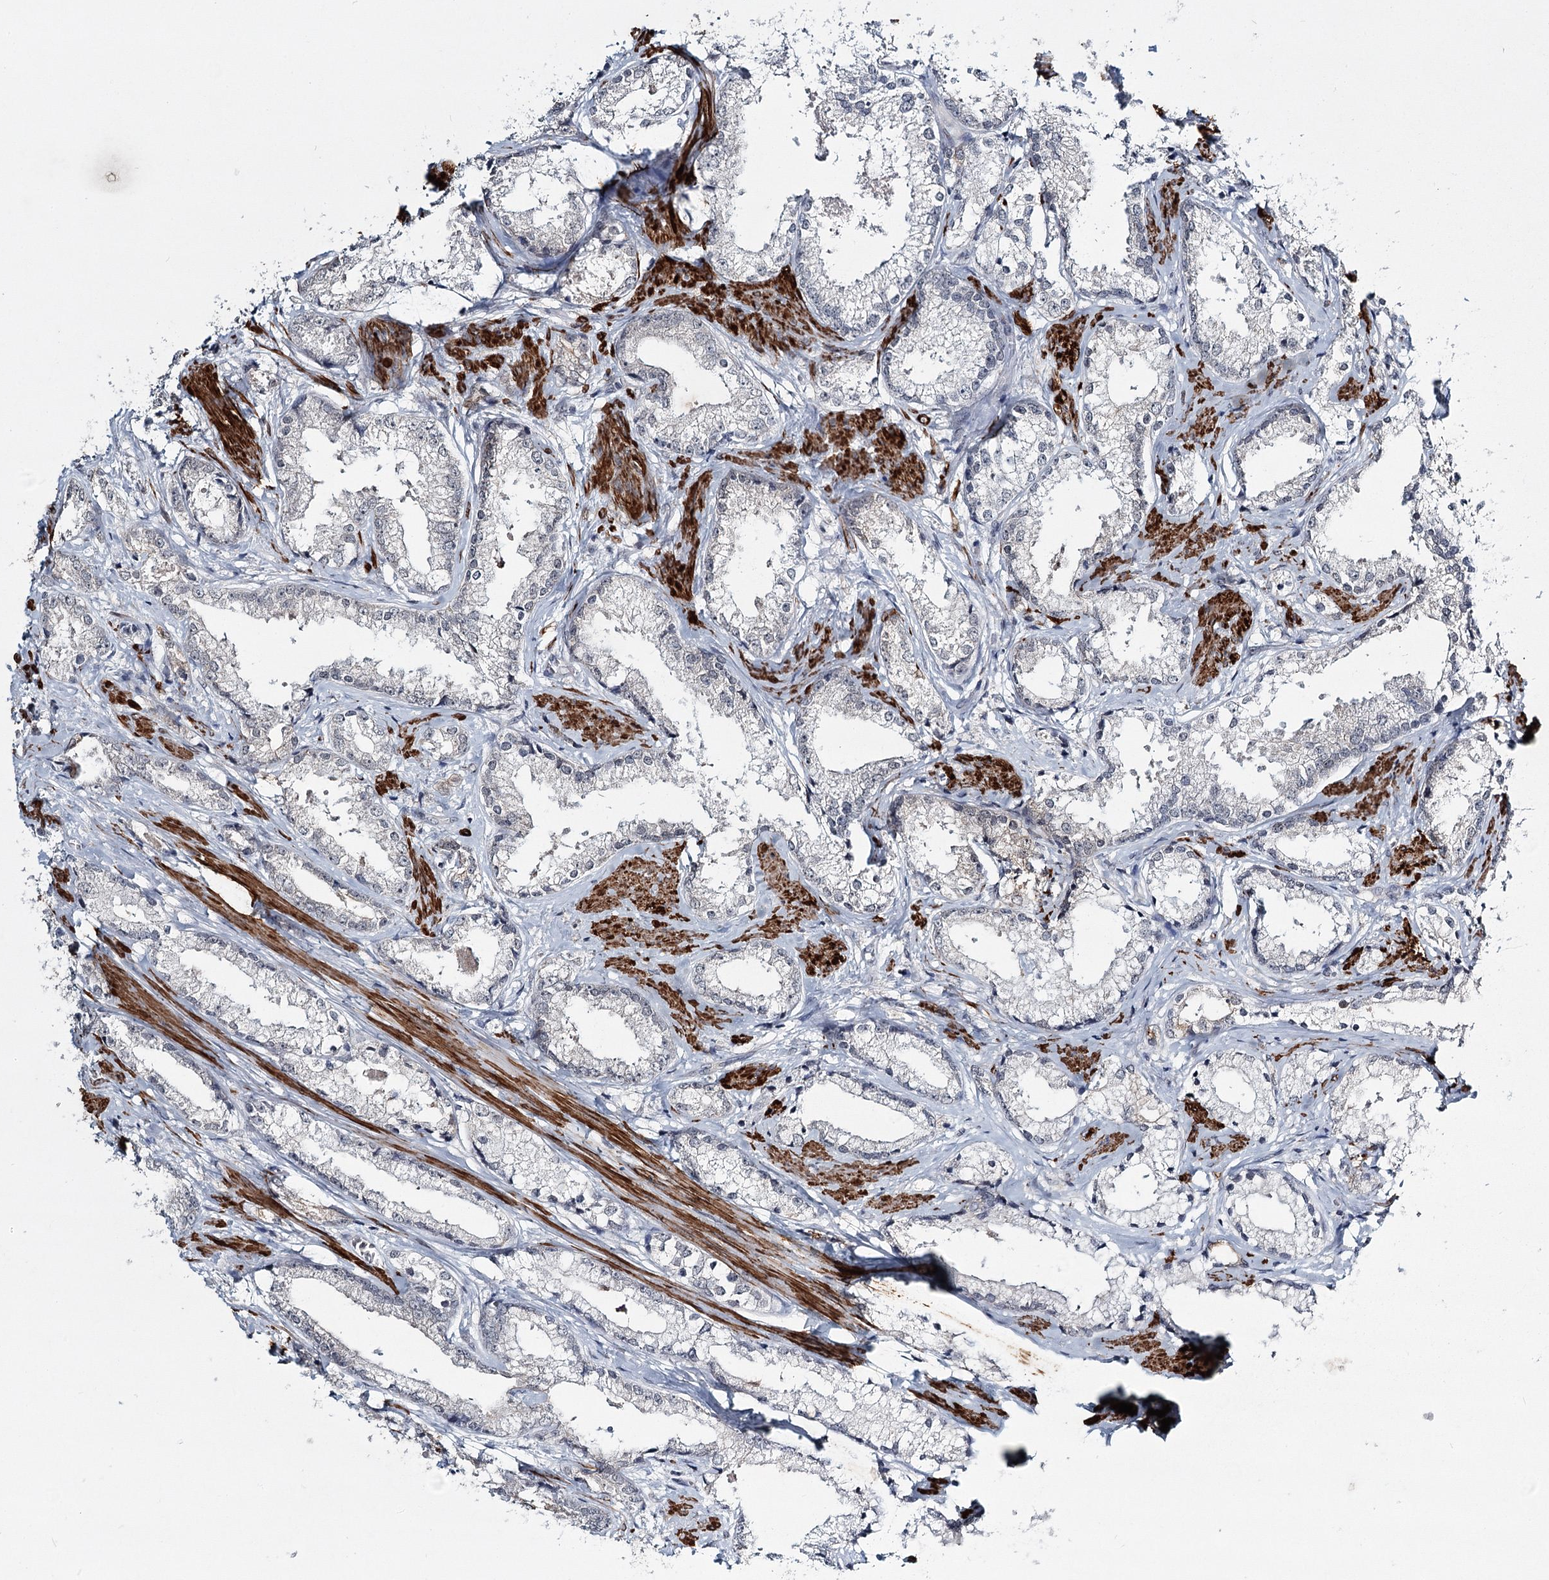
{"staining": {"intensity": "negative", "quantity": "none", "location": "none"}, "tissue": "prostate cancer", "cell_type": "Tumor cells", "image_type": "cancer", "snomed": [{"axis": "morphology", "description": "Adenocarcinoma, High grade"}, {"axis": "topography", "description": "Prostate"}], "caption": "The histopathology image displays no significant staining in tumor cells of prostate cancer (adenocarcinoma (high-grade)).", "gene": "TMEM70", "patient": {"sex": "male", "age": 66}}